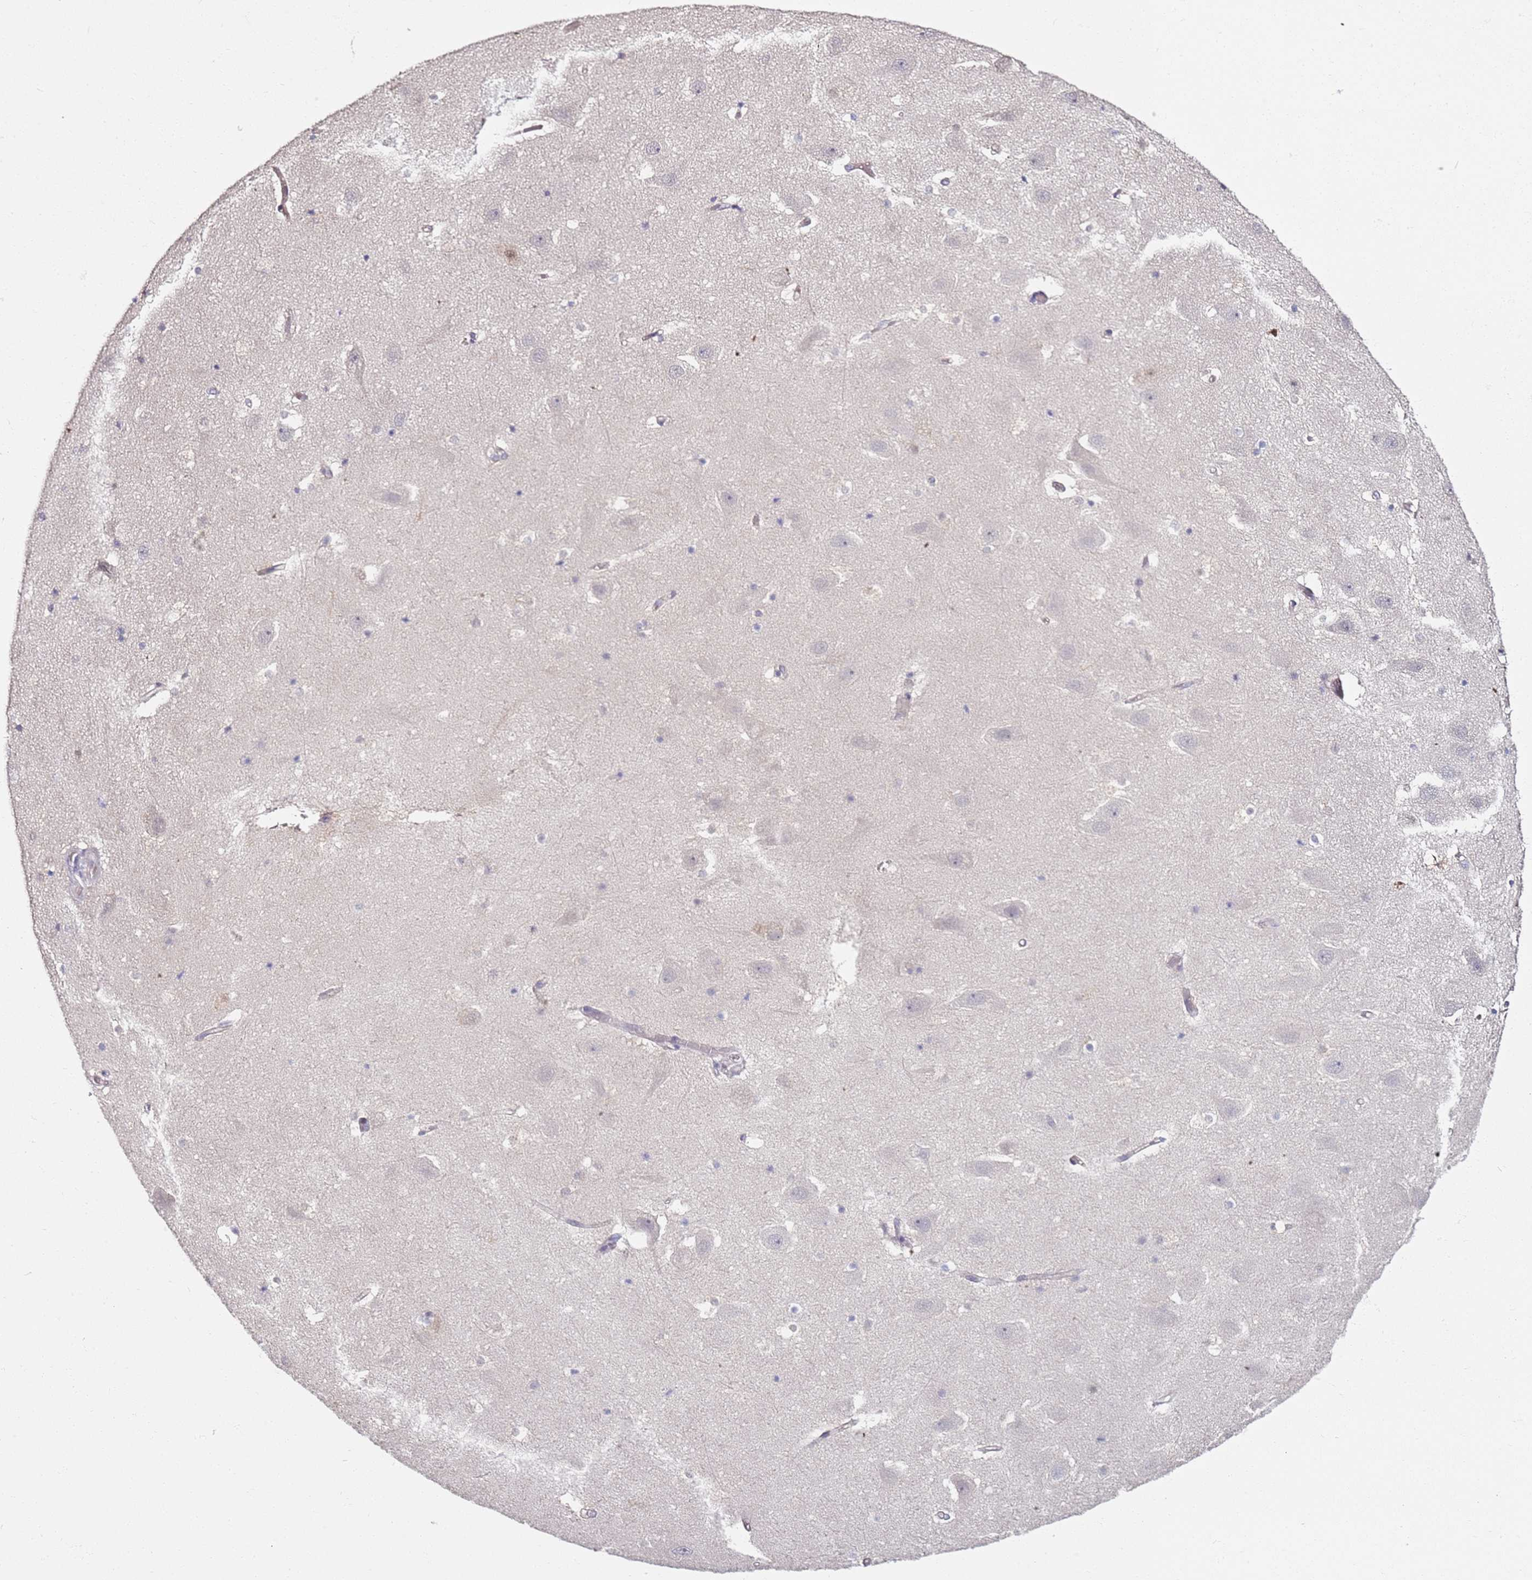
{"staining": {"intensity": "negative", "quantity": "none", "location": "none"}, "tissue": "hippocampus", "cell_type": "Glial cells", "image_type": "normal", "snomed": [{"axis": "morphology", "description": "Normal tissue, NOS"}, {"axis": "topography", "description": "Hippocampus"}], "caption": "High power microscopy histopathology image of an immunohistochemistry photomicrograph of benign hippocampus, revealing no significant positivity in glial cells.", "gene": "CD40LG", "patient": {"sex": "female", "age": 52}}